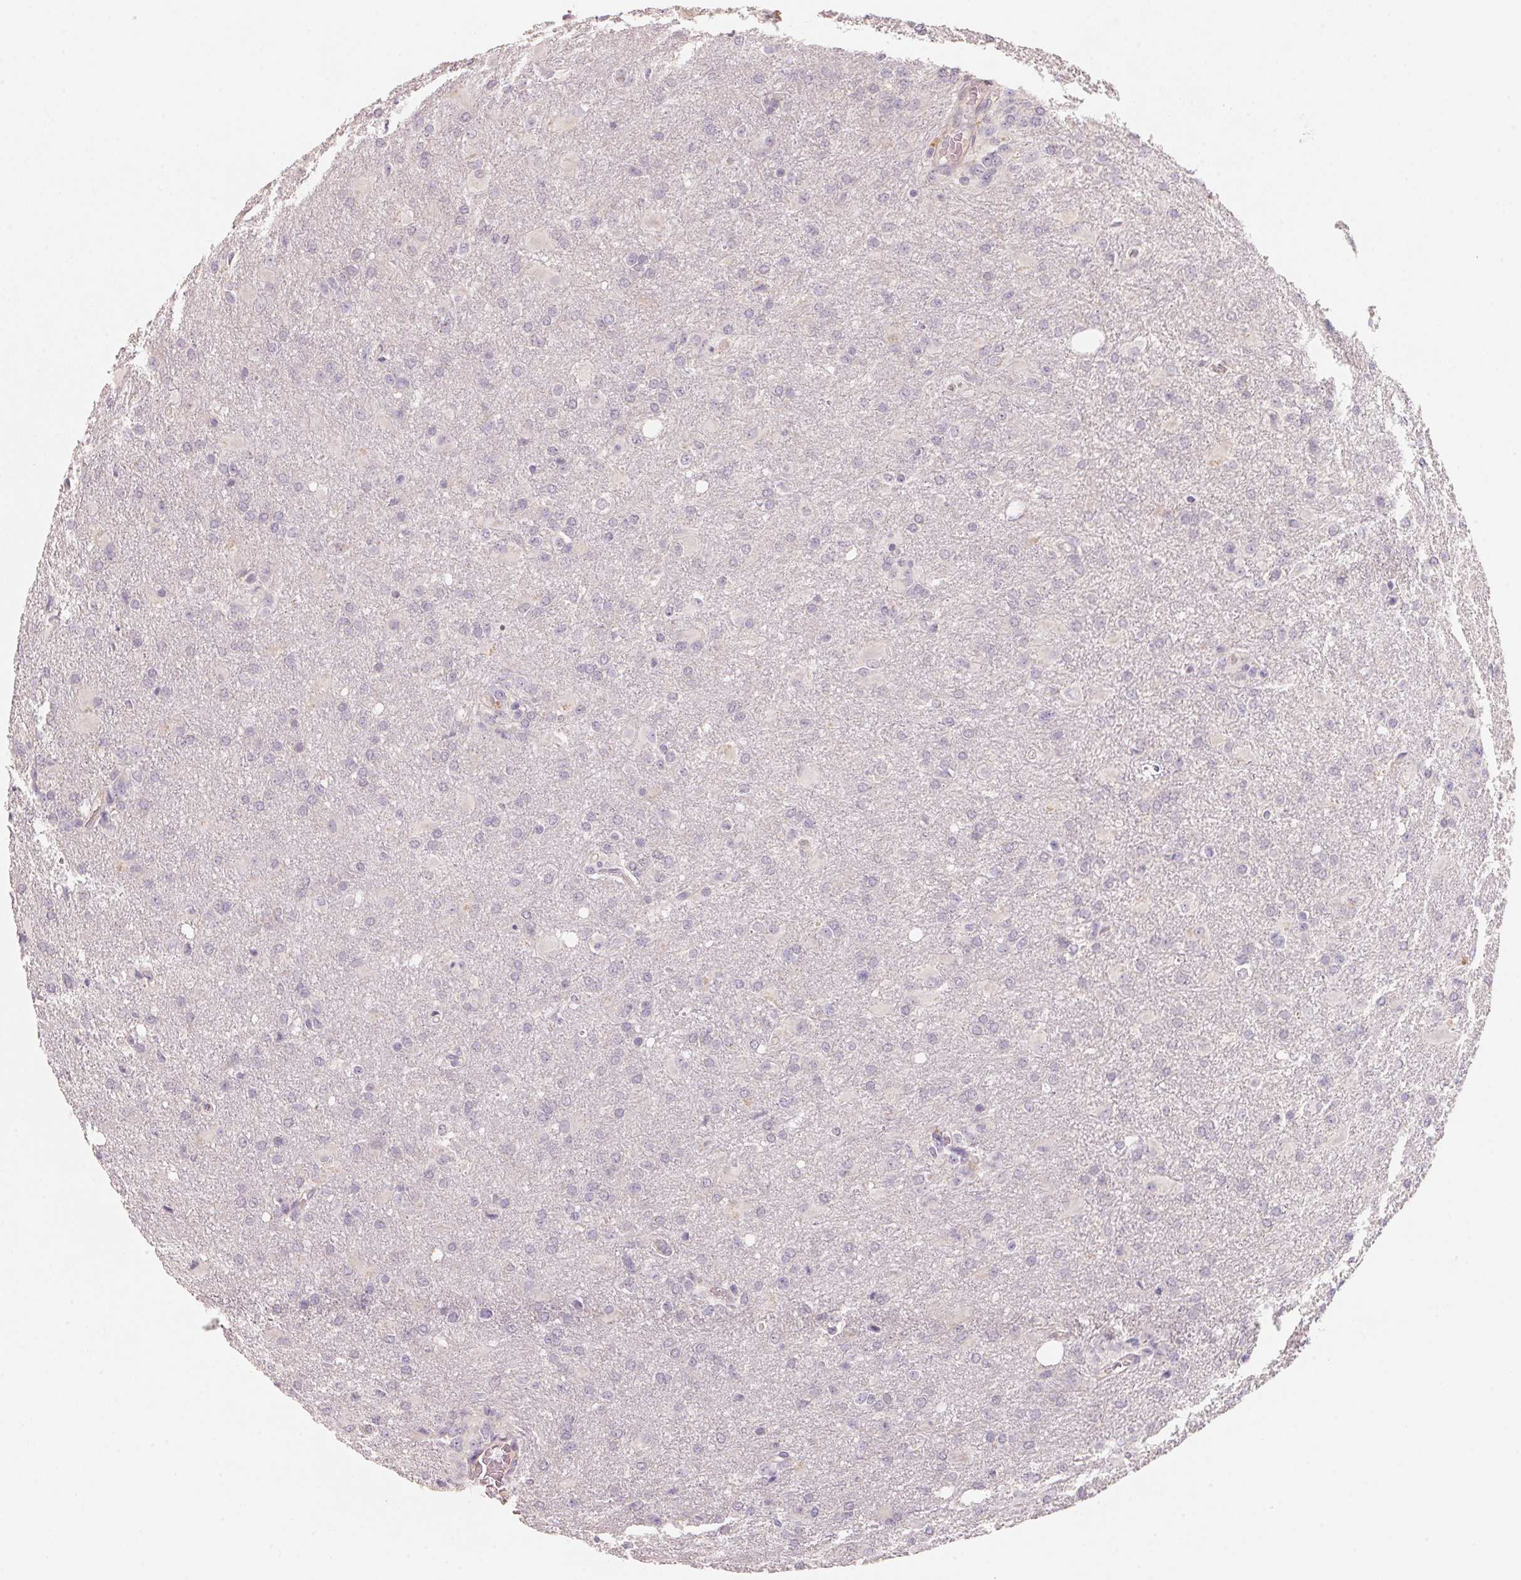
{"staining": {"intensity": "negative", "quantity": "none", "location": "none"}, "tissue": "glioma", "cell_type": "Tumor cells", "image_type": "cancer", "snomed": [{"axis": "morphology", "description": "Glioma, malignant, High grade"}, {"axis": "topography", "description": "Brain"}], "caption": "Immunohistochemical staining of human malignant high-grade glioma reveals no significant staining in tumor cells.", "gene": "TREH", "patient": {"sex": "male", "age": 68}}